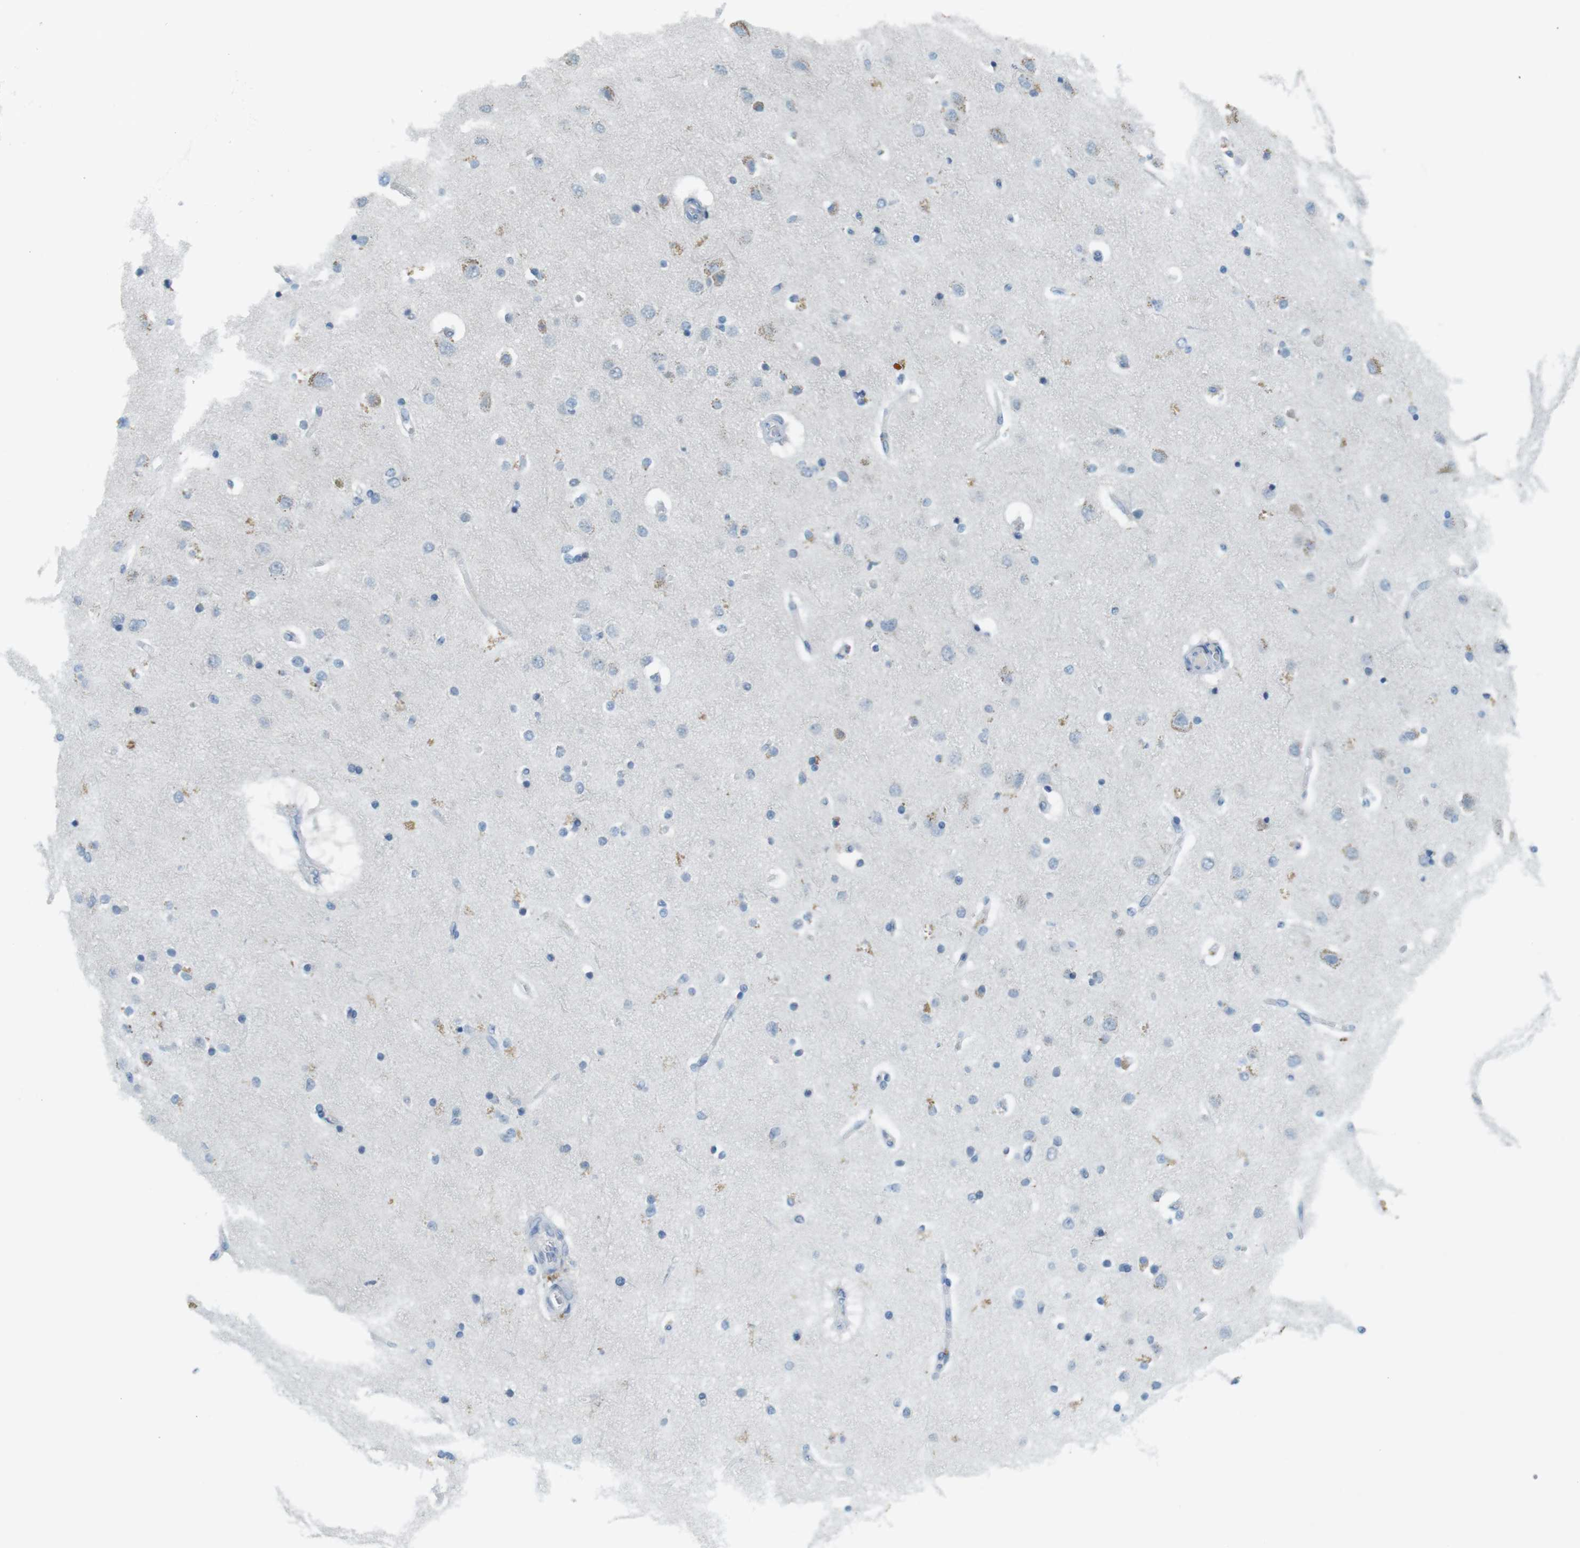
{"staining": {"intensity": "negative", "quantity": "none", "location": "none"}, "tissue": "cerebral cortex", "cell_type": "Endothelial cells", "image_type": "normal", "snomed": [{"axis": "morphology", "description": "Normal tissue, NOS"}, {"axis": "topography", "description": "Cerebral cortex"}], "caption": "Immunohistochemistry micrograph of normal cerebral cortex stained for a protein (brown), which displays no expression in endothelial cells.", "gene": "MUC5B", "patient": {"sex": "female", "age": 54}}